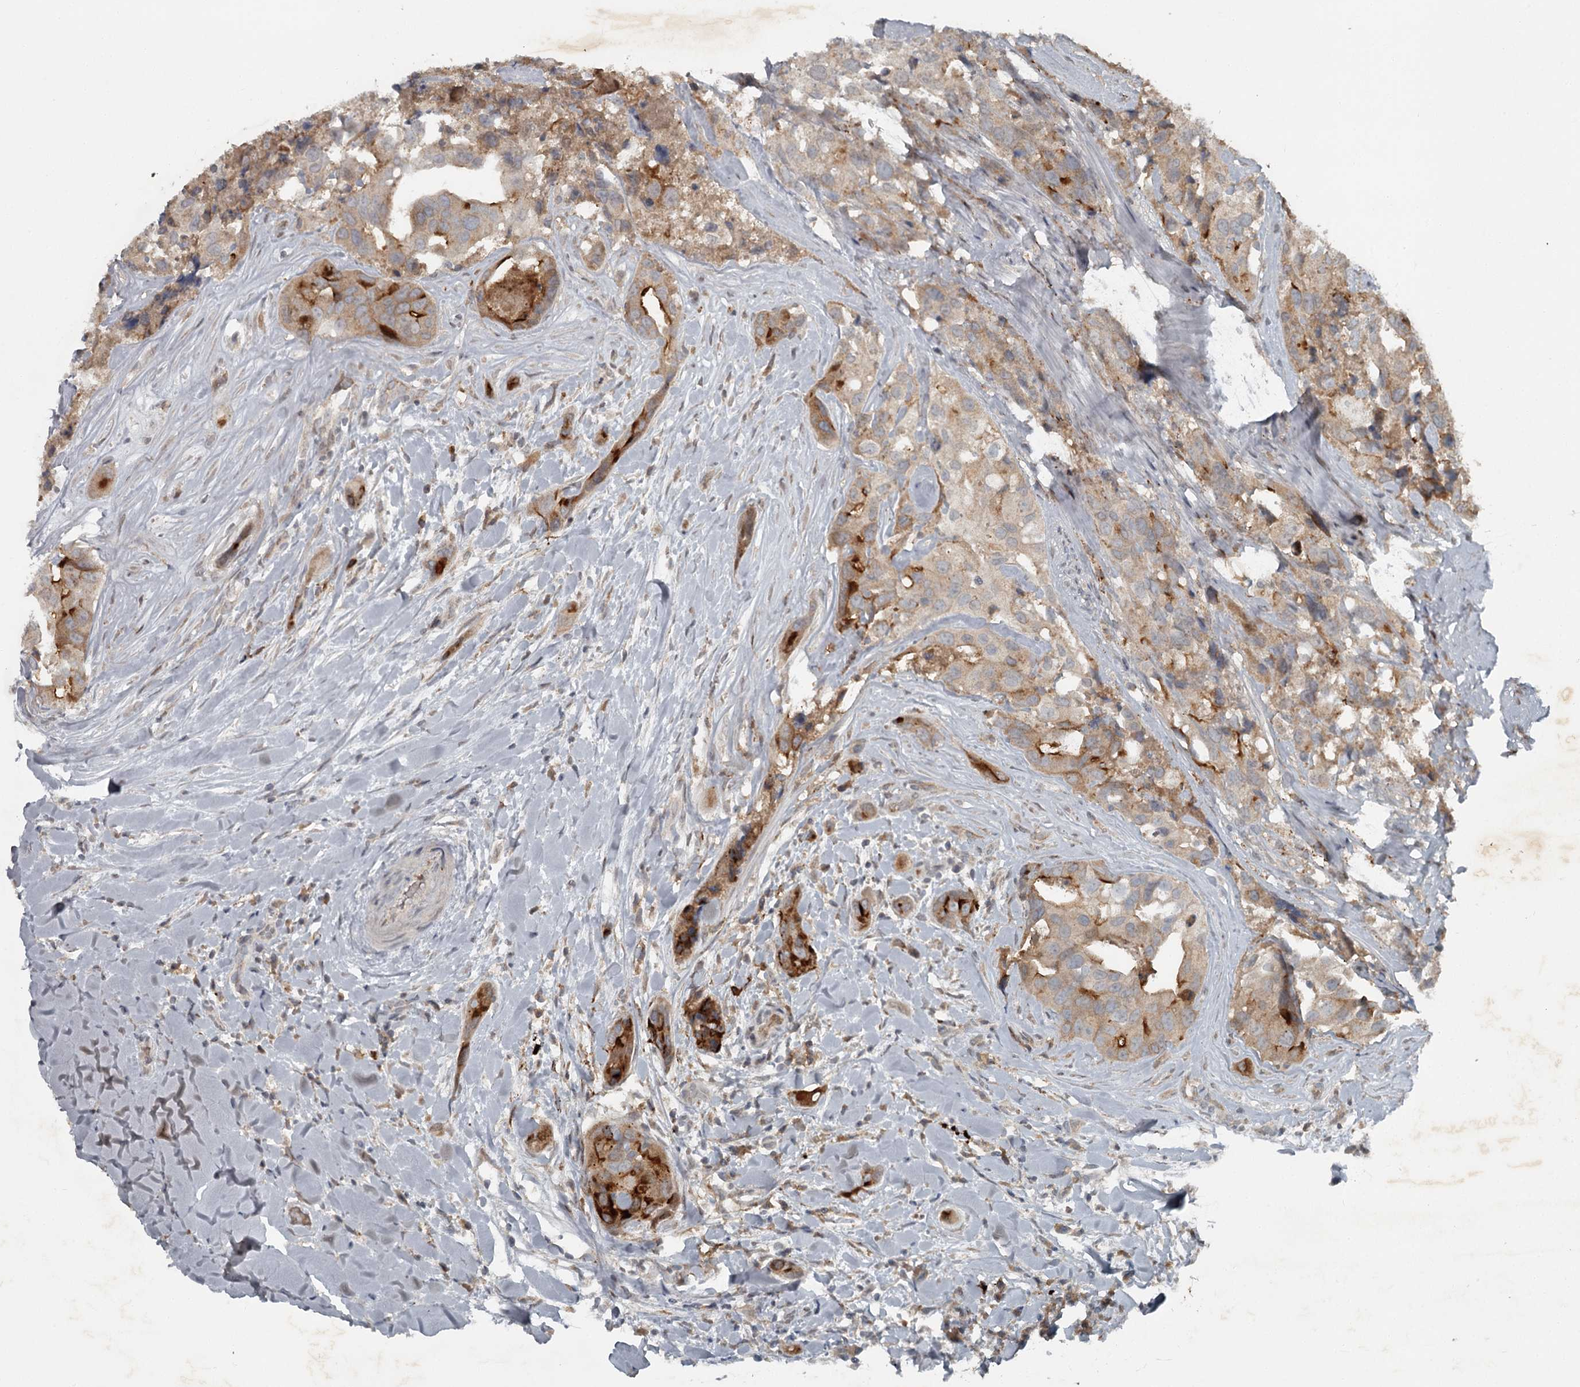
{"staining": {"intensity": "moderate", "quantity": ">75%", "location": "cytoplasmic/membranous"}, "tissue": "head and neck cancer", "cell_type": "Tumor cells", "image_type": "cancer", "snomed": [{"axis": "morphology", "description": "Adenocarcinoma, NOS"}, {"axis": "morphology", "description": "Adenocarcinoma, metastatic, NOS"}, {"axis": "topography", "description": "Head-Neck"}], "caption": "Adenocarcinoma (head and neck) tissue reveals moderate cytoplasmic/membranous positivity in about >75% of tumor cells", "gene": "SLC39A8", "patient": {"sex": "male", "age": 75}}